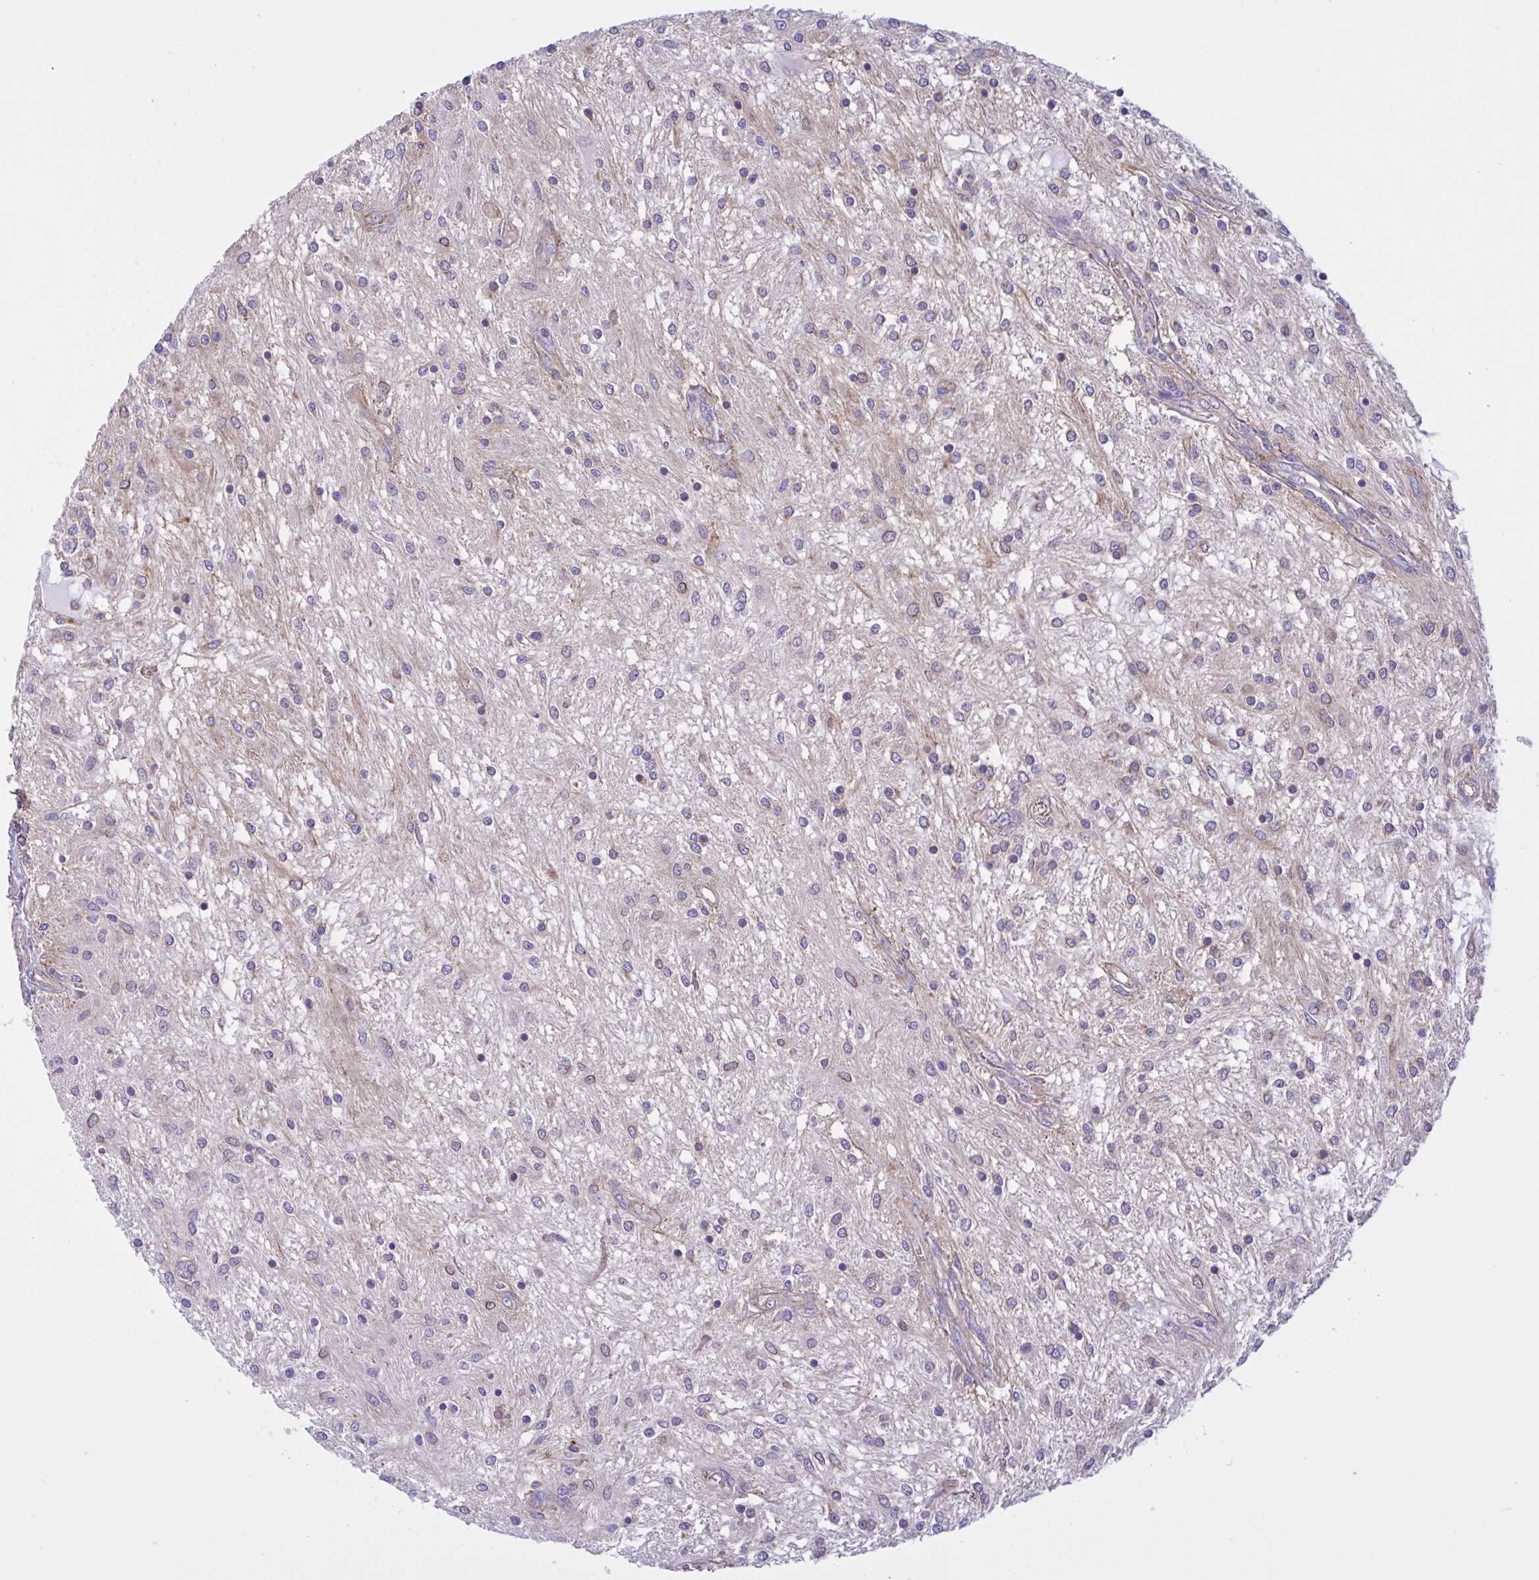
{"staining": {"intensity": "negative", "quantity": "none", "location": "none"}, "tissue": "glioma", "cell_type": "Tumor cells", "image_type": "cancer", "snomed": [{"axis": "morphology", "description": "Glioma, malignant, Low grade"}, {"axis": "topography", "description": "Cerebellum"}], "caption": "Malignant low-grade glioma stained for a protein using immunohistochemistry shows no staining tumor cells.", "gene": "OR51M1", "patient": {"sex": "female", "age": 14}}